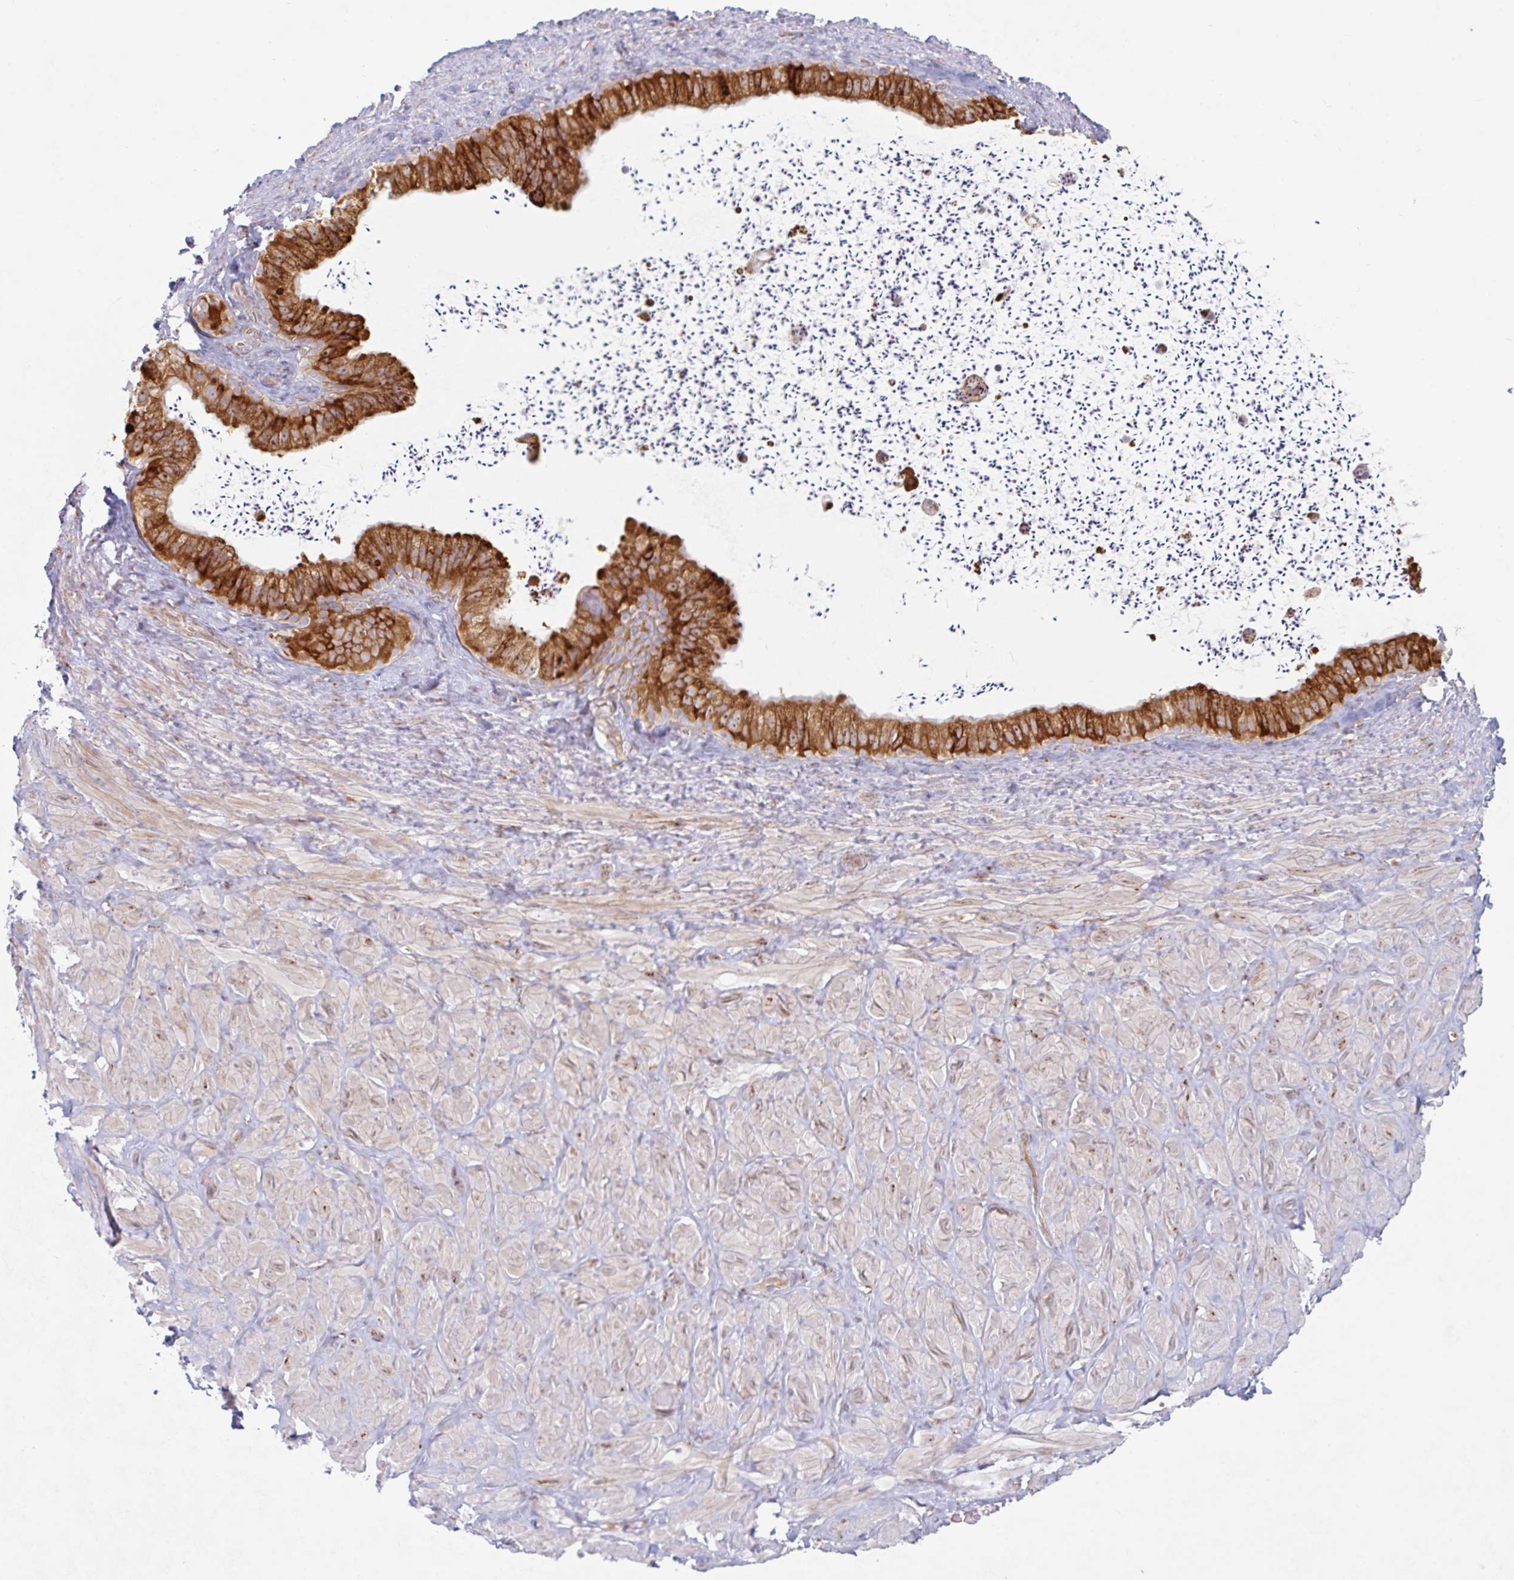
{"staining": {"intensity": "negative", "quantity": "none", "location": "none"}, "tissue": "adipose tissue", "cell_type": "Adipocytes", "image_type": "normal", "snomed": [{"axis": "morphology", "description": "Normal tissue, NOS"}, {"axis": "topography", "description": "Vascular tissue"}, {"axis": "topography", "description": "Peripheral nerve tissue"}], "caption": "Protein analysis of normal adipose tissue exhibits no significant expression in adipocytes. (Brightfield microscopy of DAB (3,3'-diaminobenzidine) immunohistochemistry (IHC) at high magnification).", "gene": "RIT1", "patient": {"sex": "male", "age": 41}}